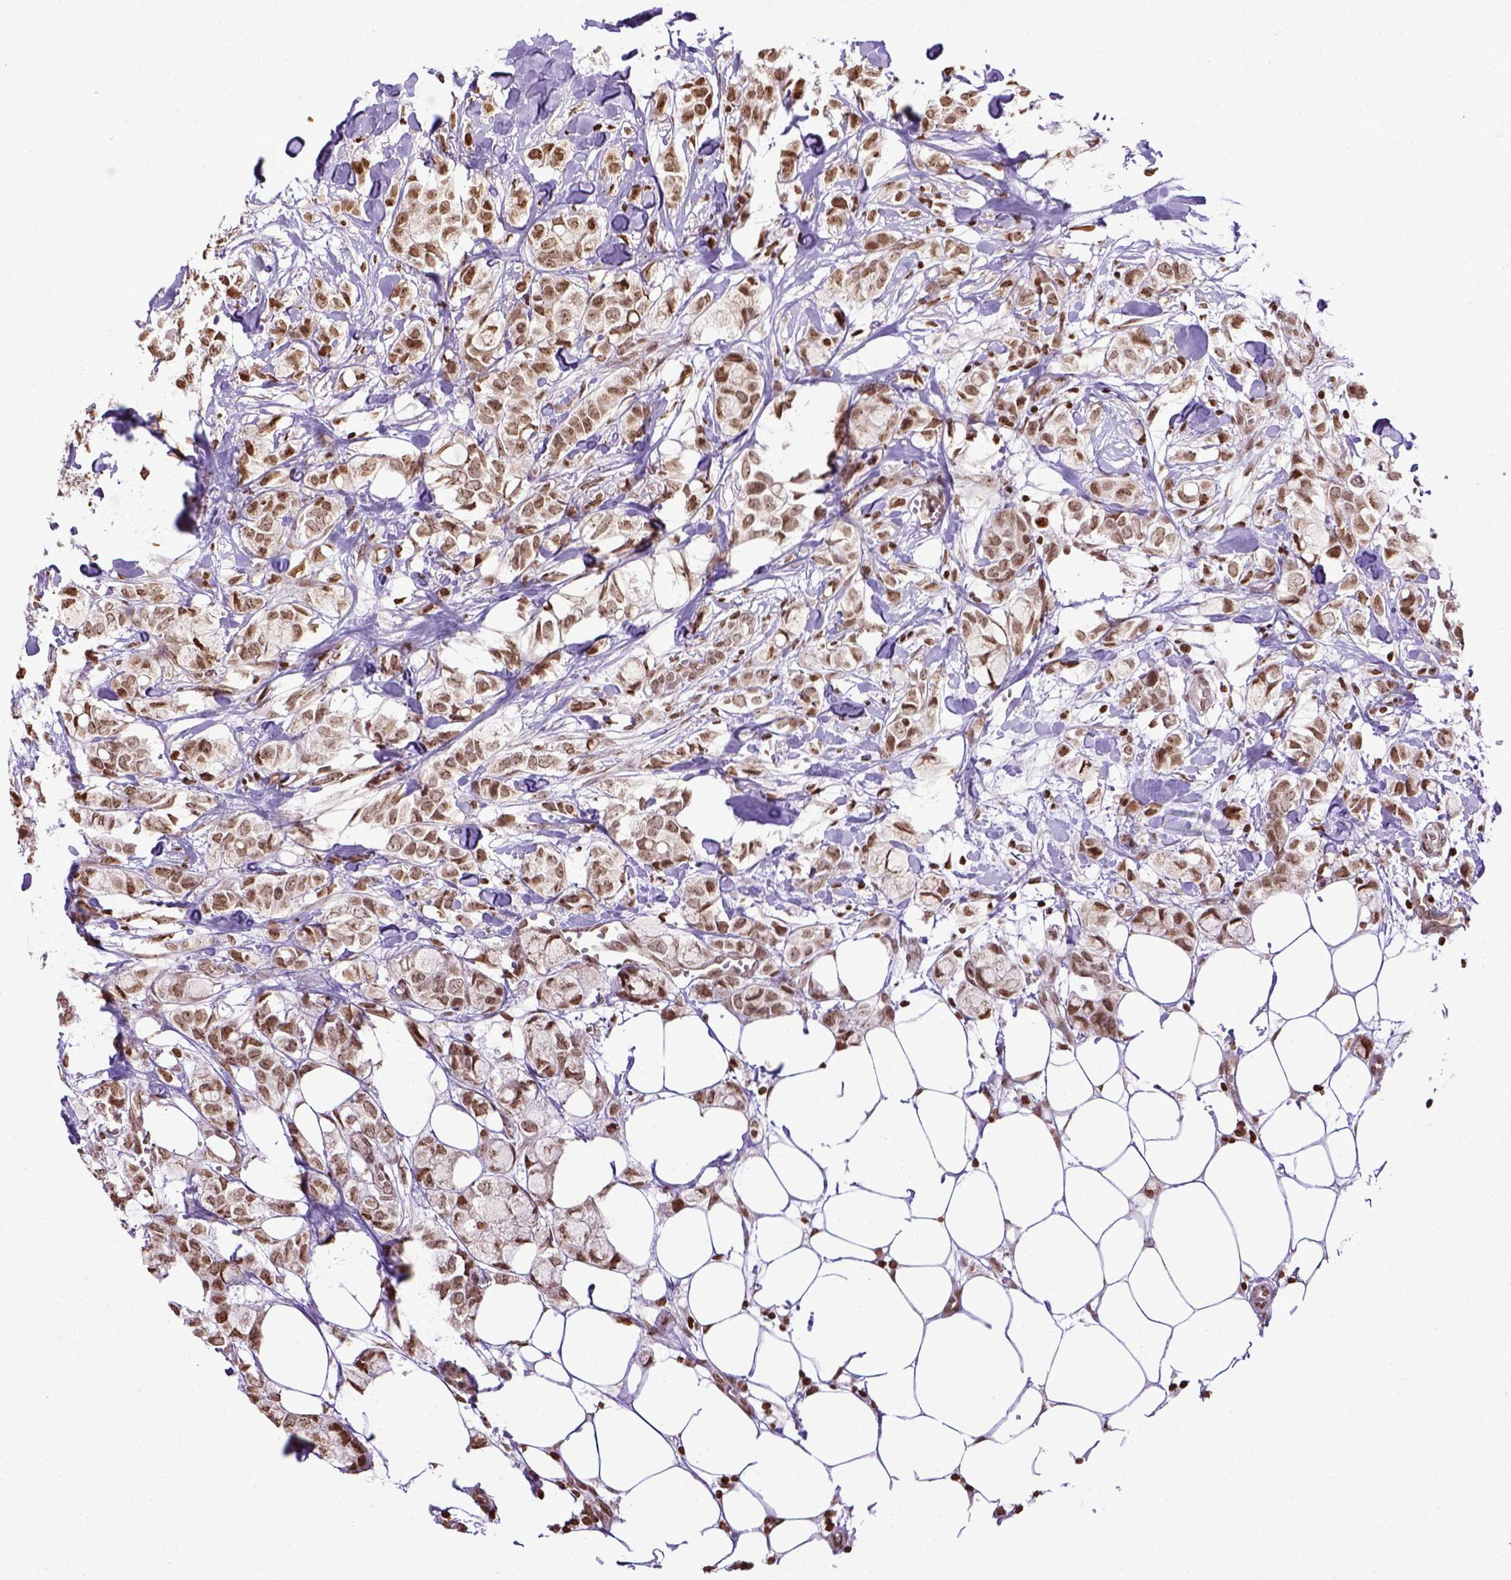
{"staining": {"intensity": "moderate", "quantity": ">75%", "location": "nuclear"}, "tissue": "breast cancer", "cell_type": "Tumor cells", "image_type": "cancer", "snomed": [{"axis": "morphology", "description": "Duct carcinoma"}, {"axis": "topography", "description": "Breast"}], "caption": "DAB (3,3'-diaminobenzidine) immunohistochemical staining of breast intraductal carcinoma demonstrates moderate nuclear protein staining in approximately >75% of tumor cells.", "gene": "ZNF75D", "patient": {"sex": "female", "age": 85}}